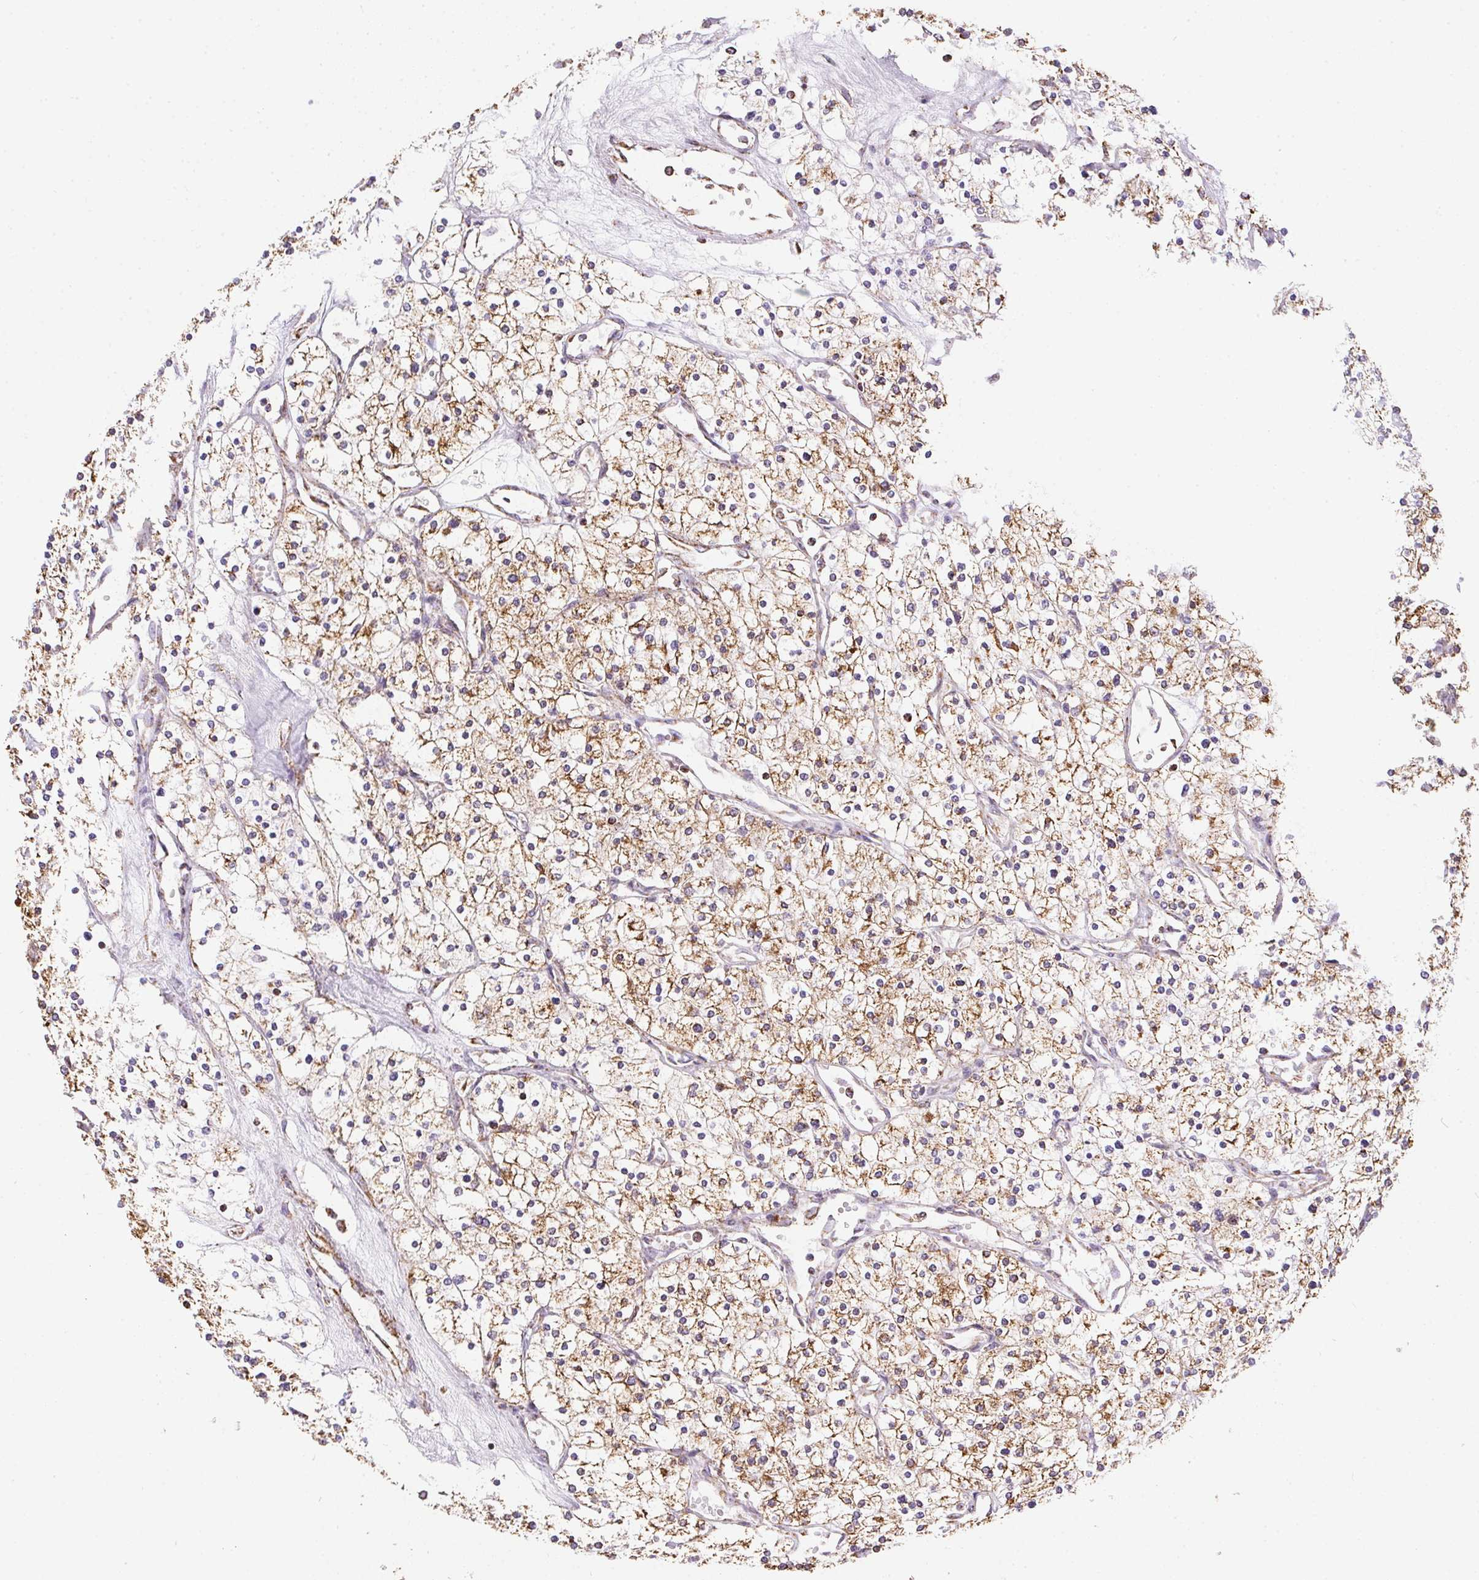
{"staining": {"intensity": "moderate", "quantity": ">75%", "location": "cytoplasmic/membranous"}, "tissue": "renal cancer", "cell_type": "Tumor cells", "image_type": "cancer", "snomed": [{"axis": "morphology", "description": "Adenocarcinoma, NOS"}, {"axis": "topography", "description": "Kidney"}], "caption": "This photomicrograph reveals IHC staining of renal cancer (adenocarcinoma), with medium moderate cytoplasmic/membranous positivity in approximately >75% of tumor cells.", "gene": "MAPK11", "patient": {"sex": "male", "age": 80}}